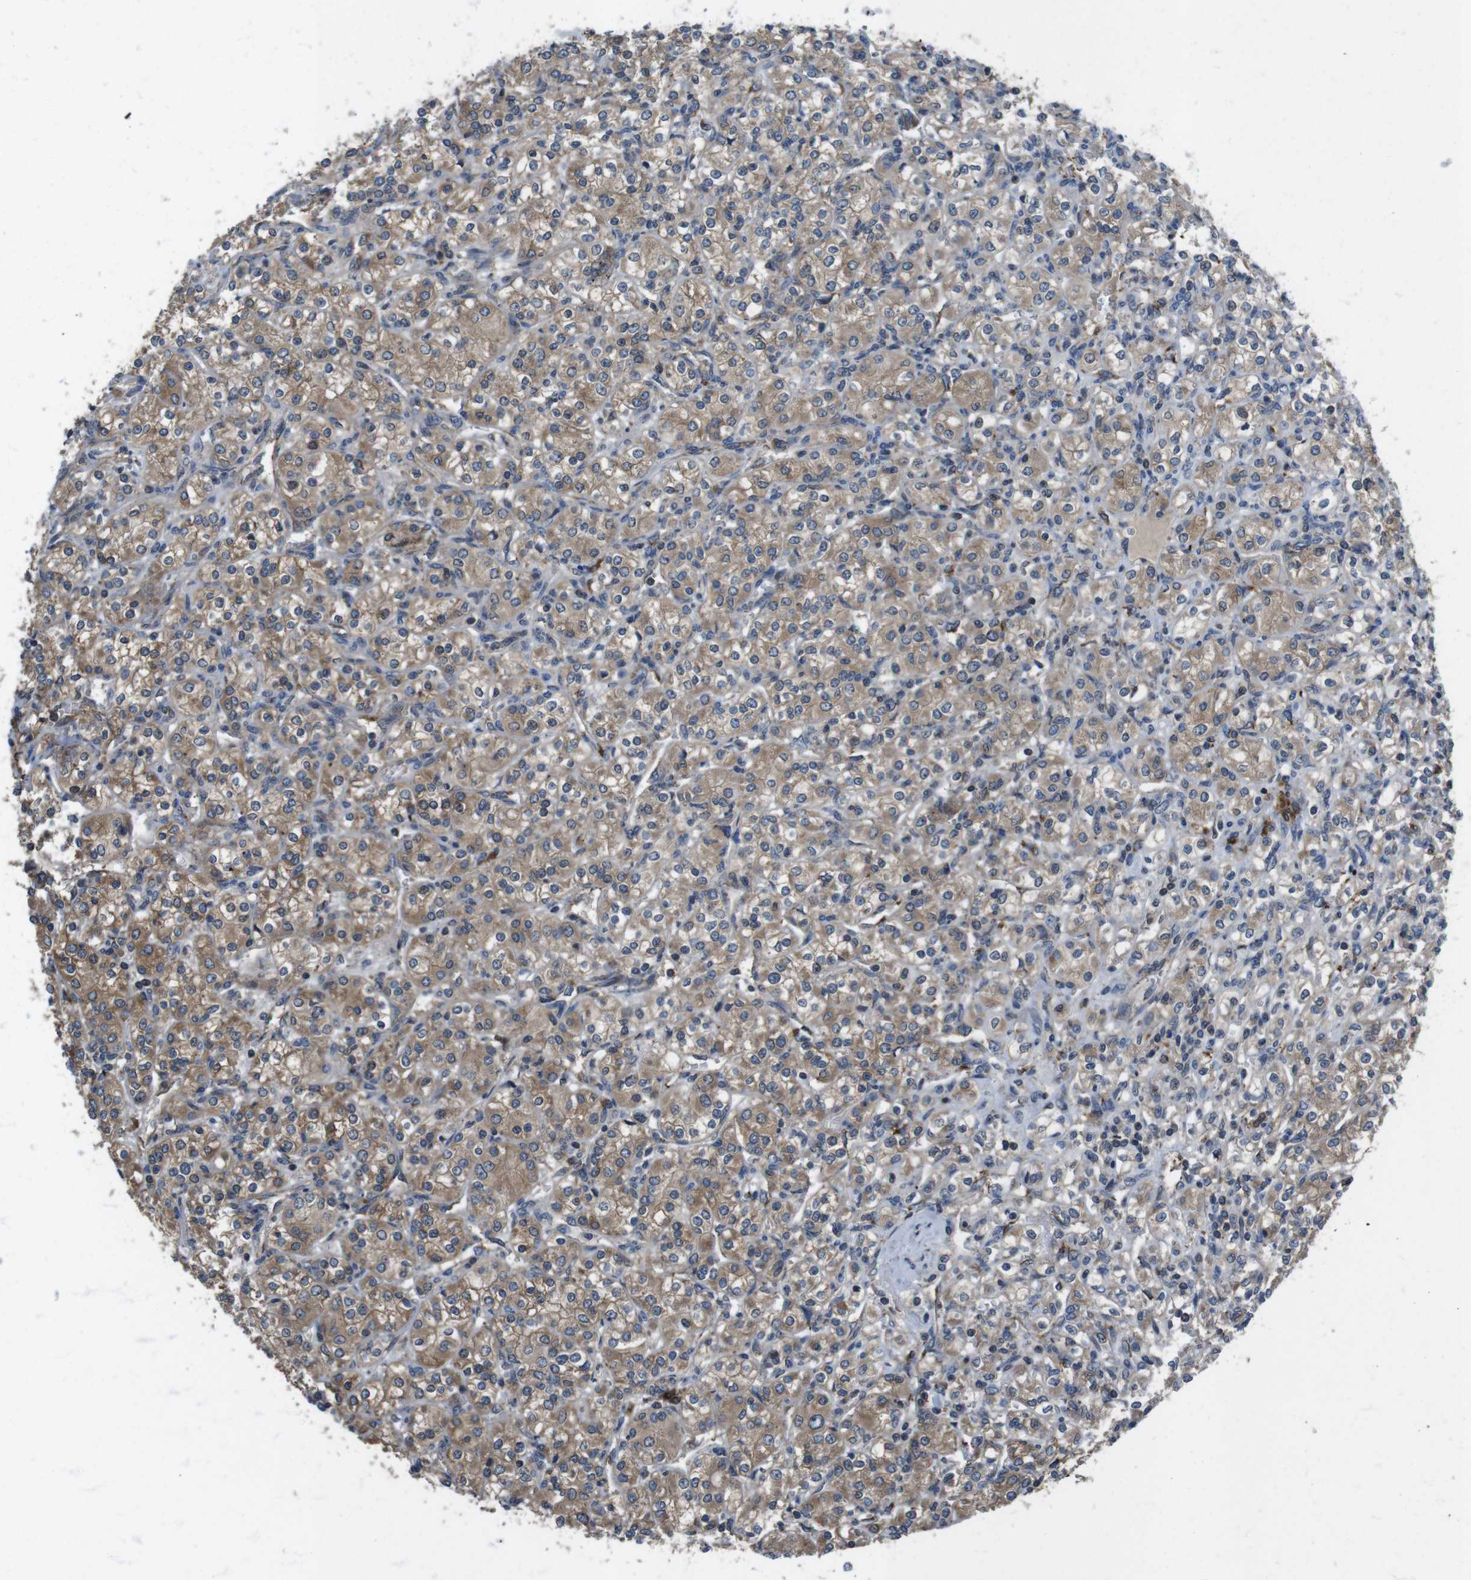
{"staining": {"intensity": "moderate", "quantity": ">75%", "location": "cytoplasmic/membranous"}, "tissue": "renal cancer", "cell_type": "Tumor cells", "image_type": "cancer", "snomed": [{"axis": "morphology", "description": "Adenocarcinoma, NOS"}, {"axis": "topography", "description": "Kidney"}], "caption": "Immunohistochemistry (IHC) image of neoplastic tissue: renal cancer stained using IHC reveals medium levels of moderate protein expression localized specifically in the cytoplasmic/membranous of tumor cells, appearing as a cytoplasmic/membranous brown color.", "gene": "SLC22A23", "patient": {"sex": "male", "age": 77}}